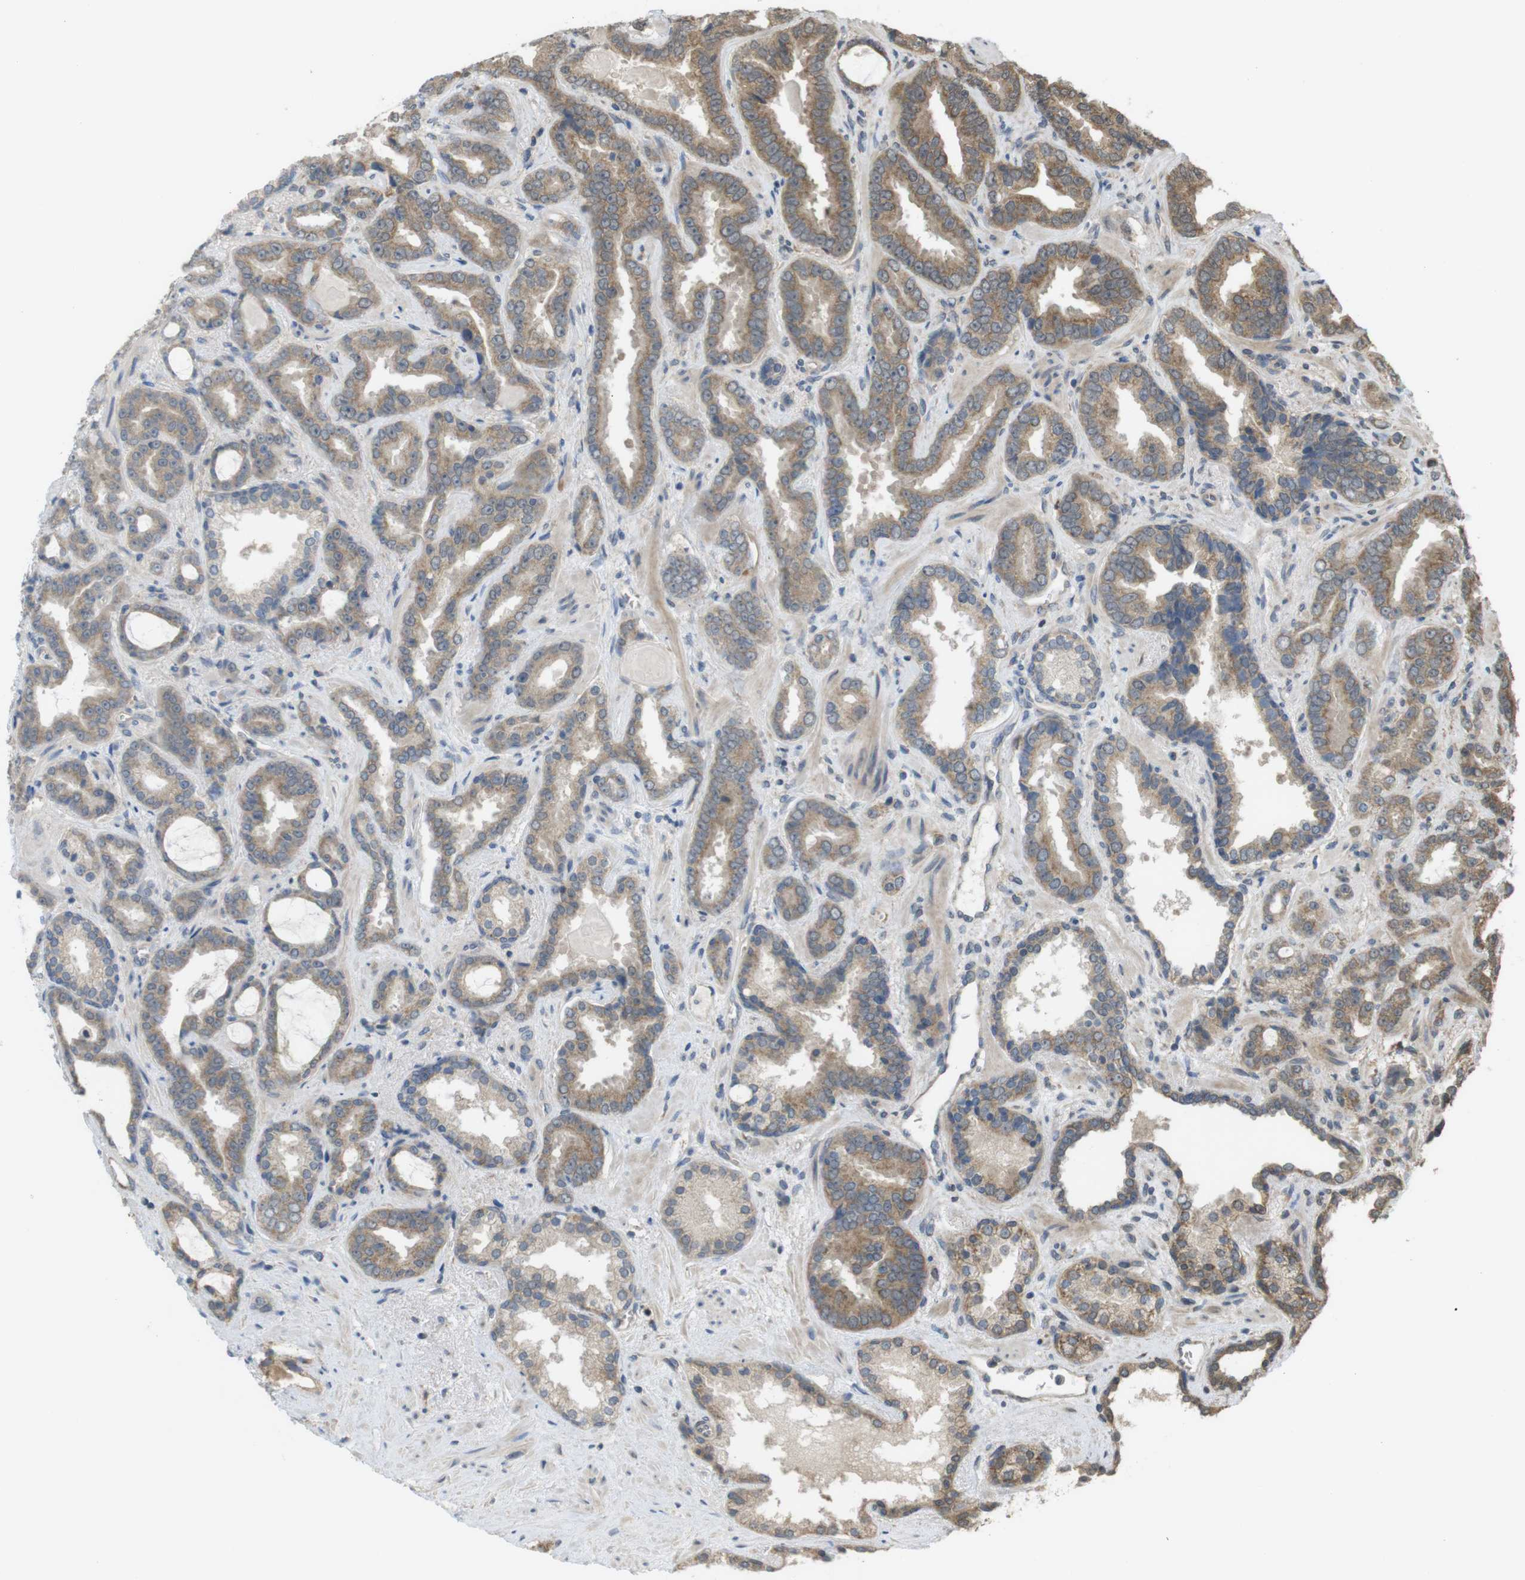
{"staining": {"intensity": "moderate", "quantity": ">75%", "location": "cytoplasmic/membranous"}, "tissue": "prostate cancer", "cell_type": "Tumor cells", "image_type": "cancer", "snomed": [{"axis": "morphology", "description": "Adenocarcinoma, Low grade"}, {"axis": "topography", "description": "Prostate"}], "caption": "Protein staining displays moderate cytoplasmic/membranous staining in approximately >75% of tumor cells in prostate low-grade adenocarcinoma.", "gene": "RNF130", "patient": {"sex": "male", "age": 60}}